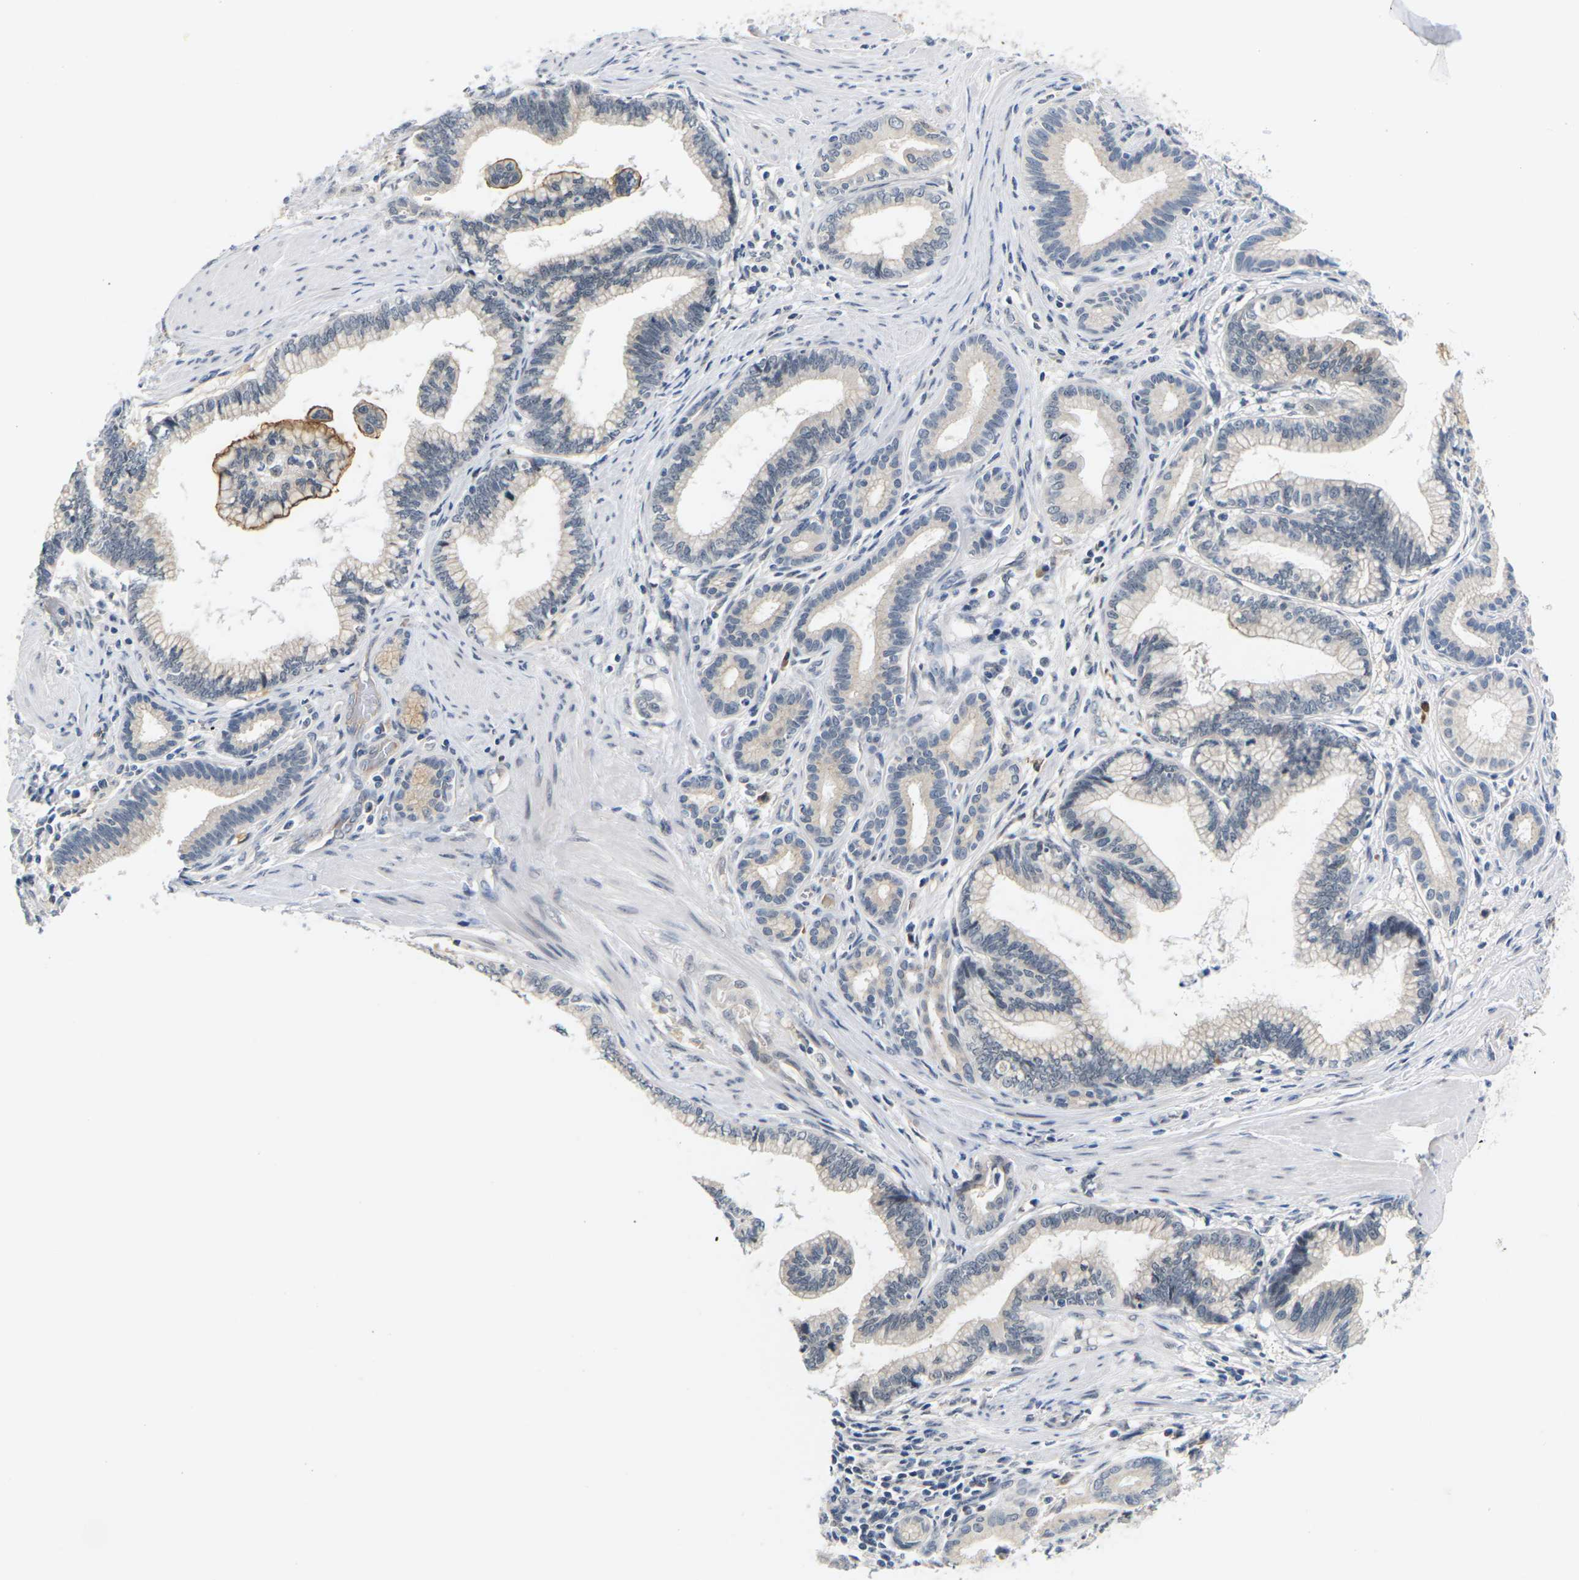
{"staining": {"intensity": "moderate", "quantity": "<25%", "location": "cytoplasmic/membranous"}, "tissue": "pancreatic cancer", "cell_type": "Tumor cells", "image_type": "cancer", "snomed": [{"axis": "morphology", "description": "Adenocarcinoma, NOS"}, {"axis": "topography", "description": "Pancreas"}], "caption": "IHC histopathology image of neoplastic tissue: pancreatic adenocarcinoma stained using immunohistochemistry (IHC) demonstrates low levels of moderate protein expression localized specifically in the cytoplasmic/membranous of tumor cells, appearing as a cytoplasmic/membranous brown color.", "gene": "PKP2", "patient": {"sex": "female", "age": 64}}